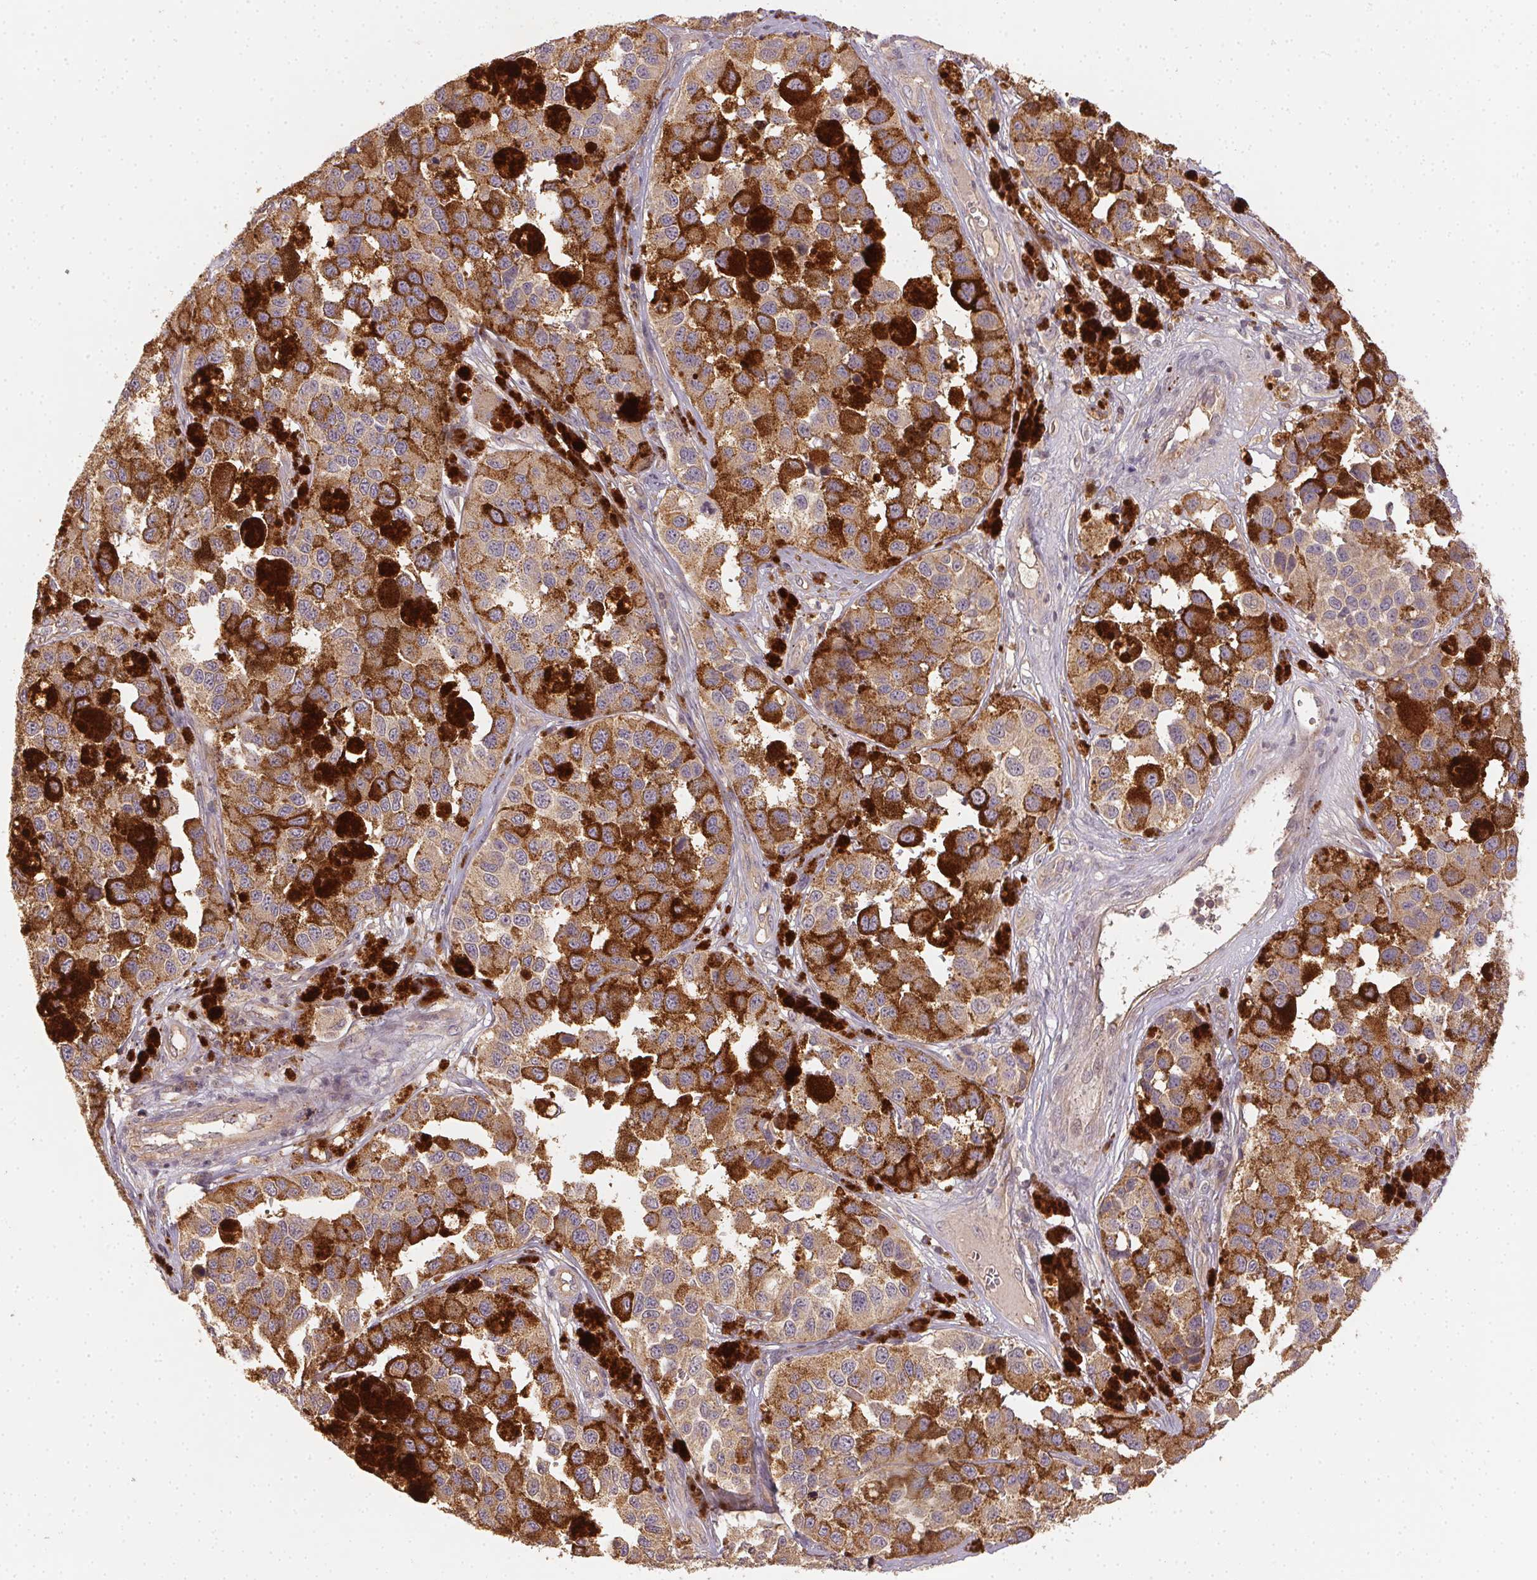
{"staining": {"intensity": "weak", "quantity": ">75%", "location": "cytoplasmic/membranous"}, "tissue": "melanoma", "cell_type": "Tumor cells", "image_type": "cancer", "snomed": [{"axis": "morphology", "description": "Malignant melanoma, NOS"}, {"axis": "topography", "description": "Skin"}], "caption": "Approximately >75% of tumor cells in melanoma show weak cytoplasmic/membranous protein positivity as visualized by brown immunohistochemical staining.", "gene": "RALA", "patient": {"sex": "female", "age": 58}}